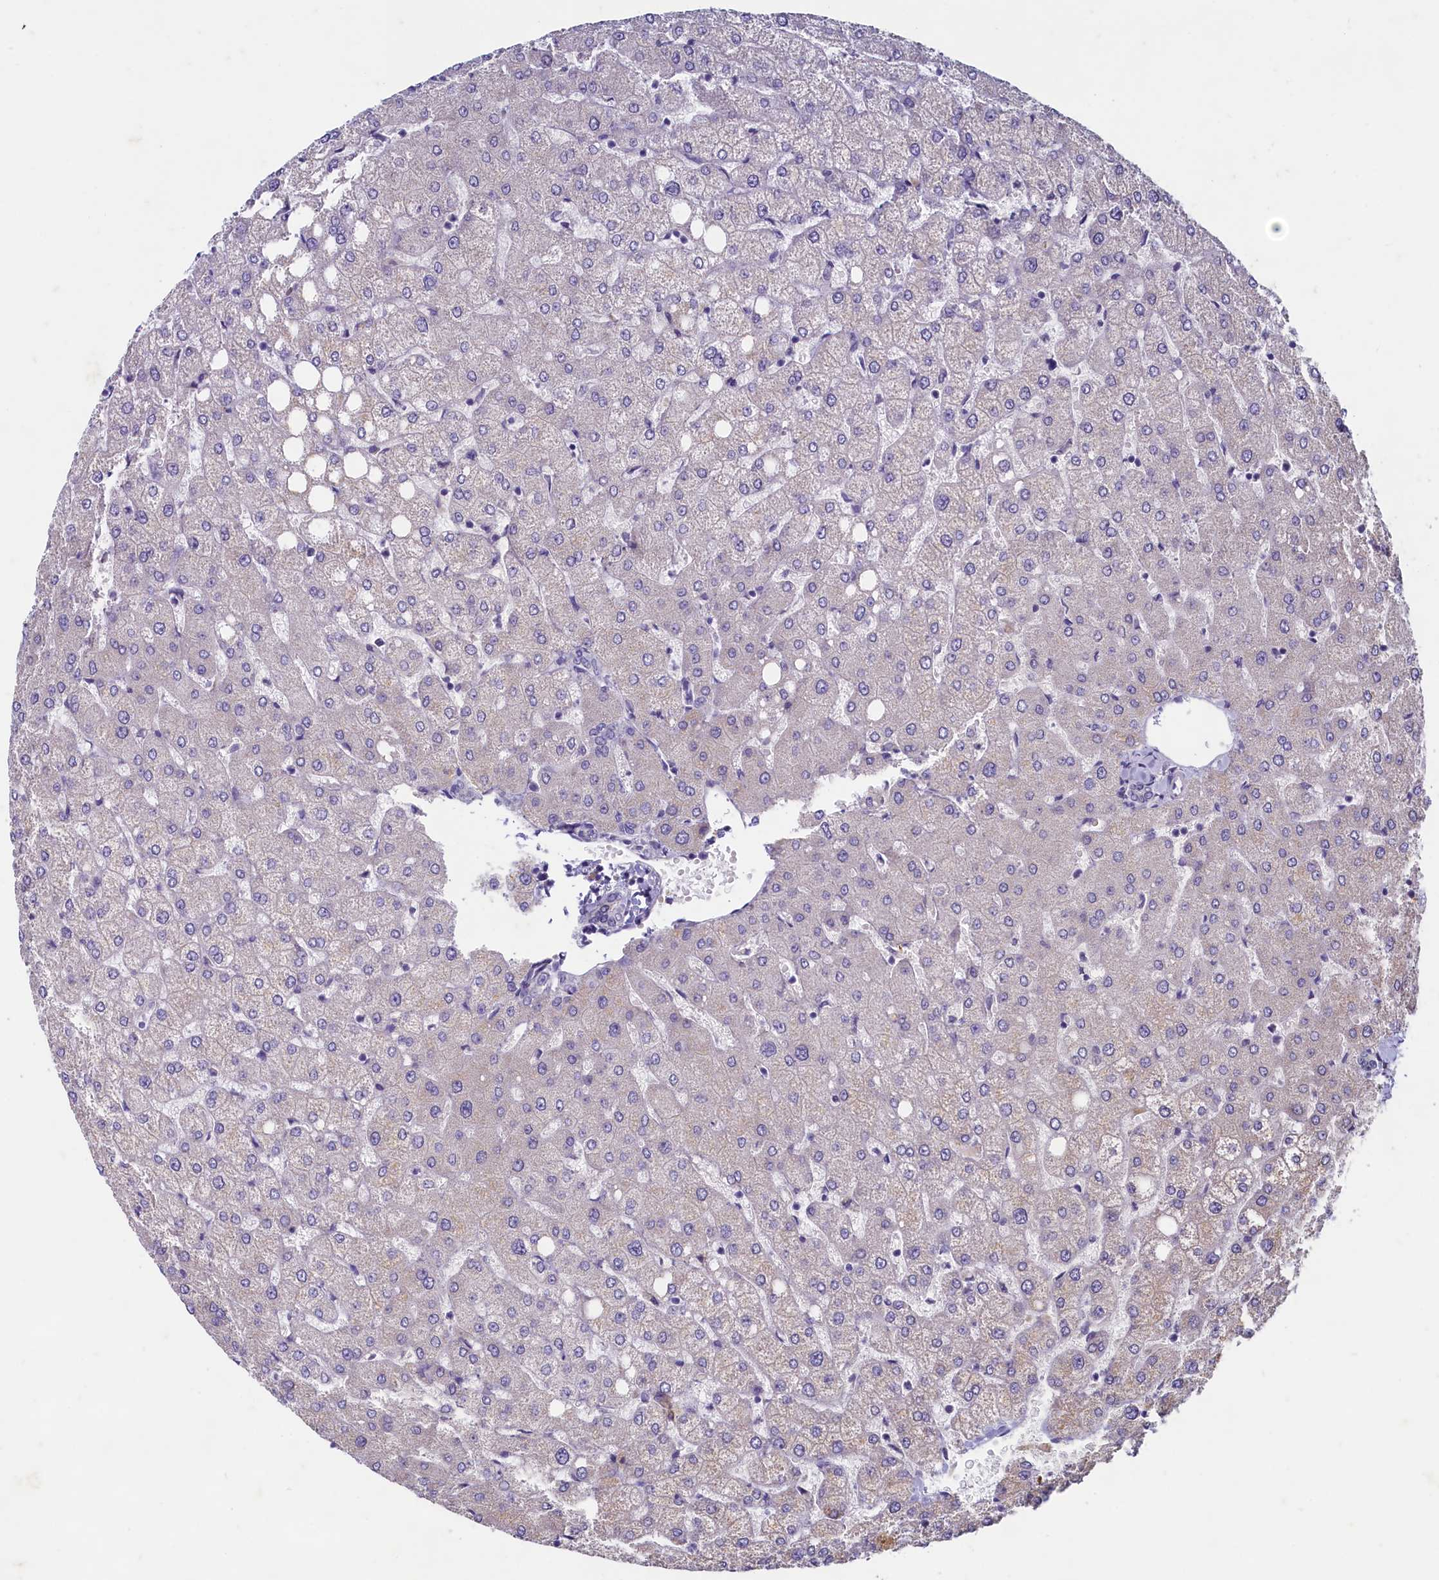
{"staining": {"intensity": "negative", "quantity": "none", "location": "none"}, "tissue": "liver", "cell_type": "Cholangiocytes", "image_type": "normal", "snomed": [{"axis": "morphology", "description": "Normal tissue, NOS"}, {"axis": "topography", "description": "Liver"}], "caption": "Immunohistochemical staining of normal liver shows no significant positivity in cholangiocytes. (IHC, brightfield microscopy, high magnification).", "gene": "MAP1LC3A", "patient": {"sex": "female", "age": 54}}